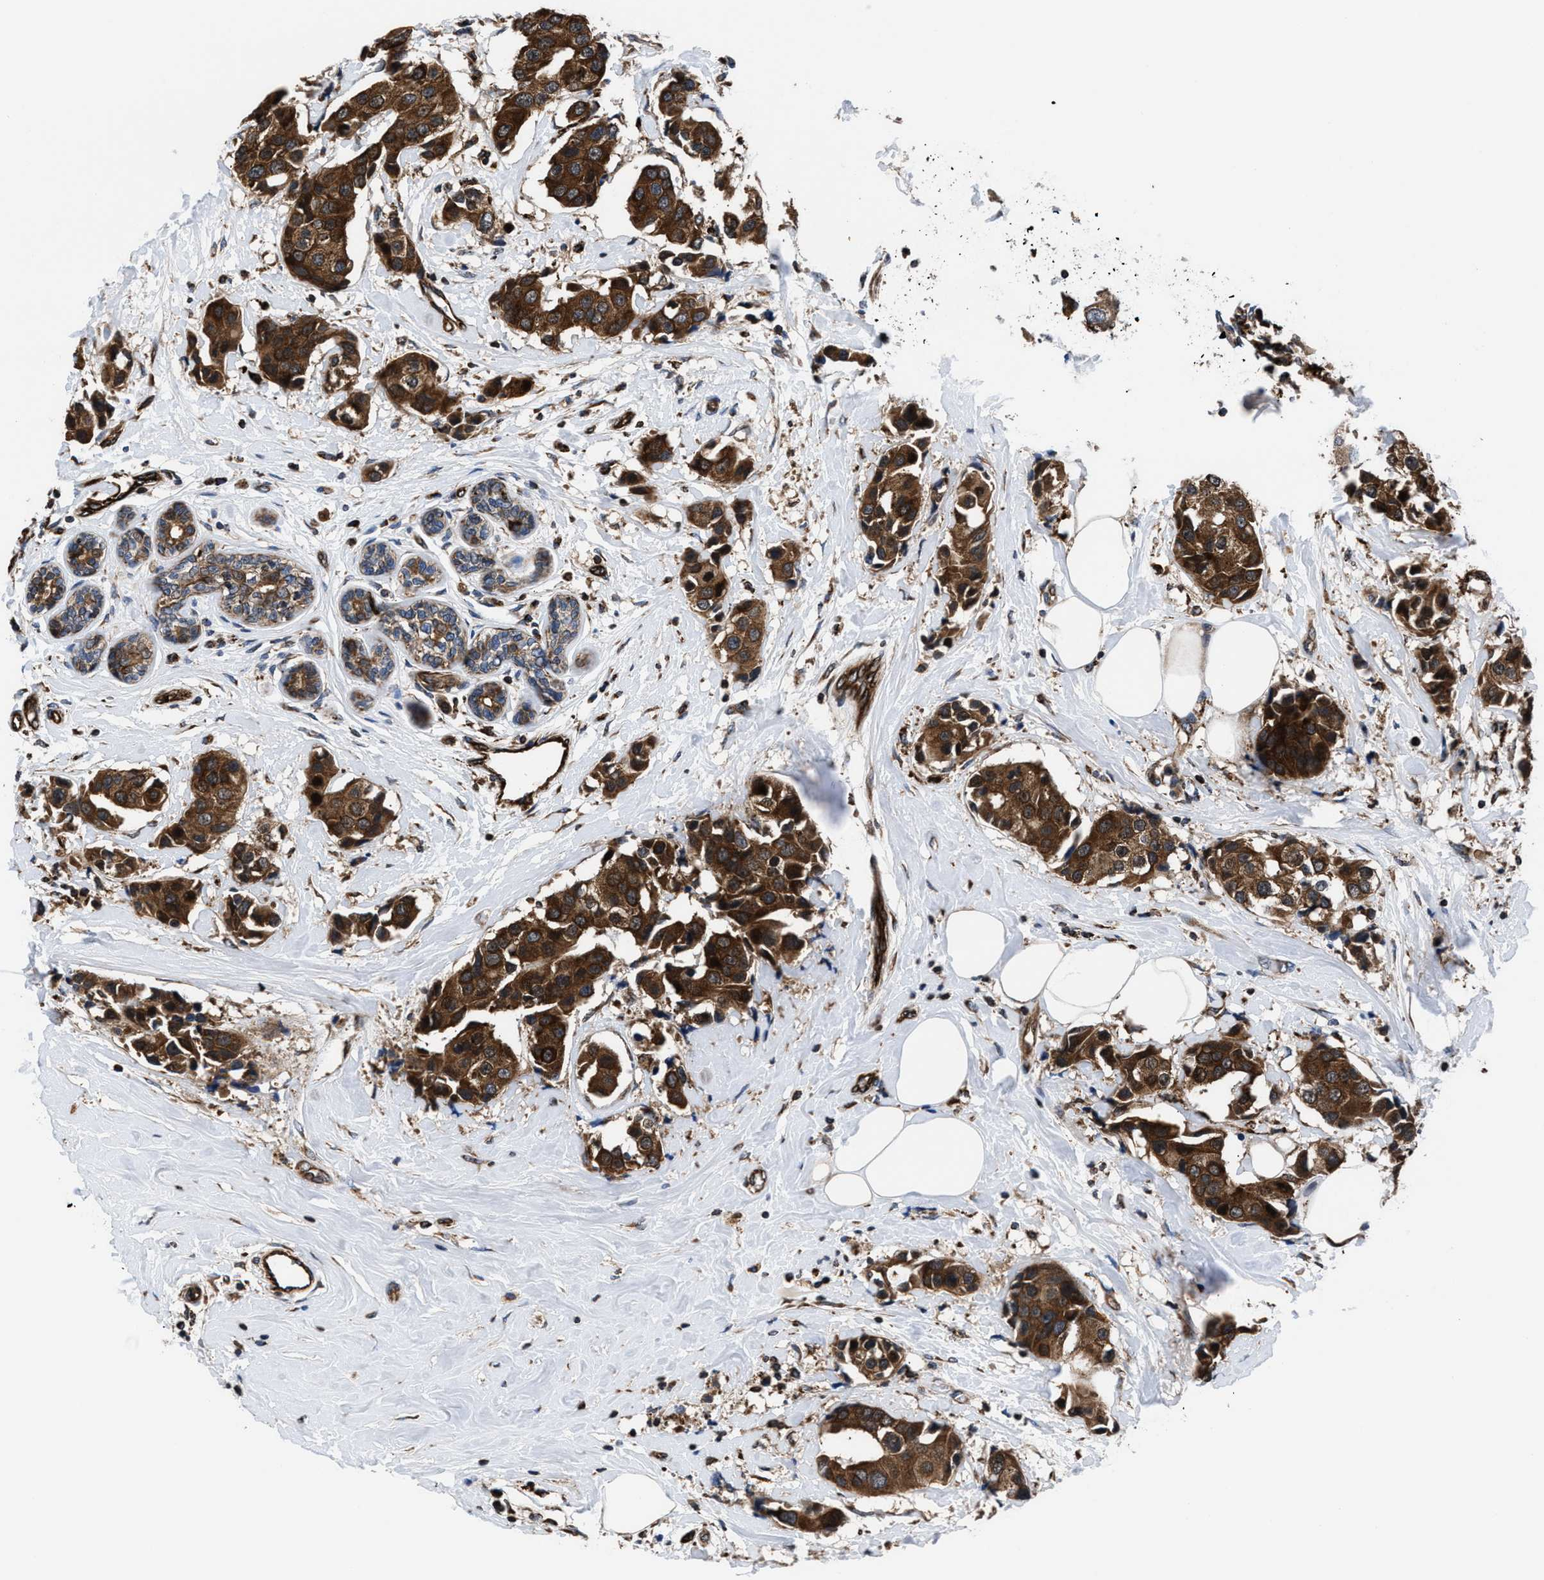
{"staining": {"intensity": "strong", "quantity": ">75%", "location": "cytoplasmic/membranous"}, "tissue": "breast cancer", "cell_type": "Tumor cells", "image_type": "cancer", "snomed": [{"axis": "morphology", "description": "Normal tissue, NOS"}, {"axis": "morphology", "description": "Duct carcinoma"}, {"axis": "topography", "description": "Breast"}], "caption": "A photomicrograph of intraductal carcinoma (breast) stained for a protein exhibits strong cytoplasmic/membranous brown staining in tumor cells.", "gene": "PRR15L", "patient": {"sex": "female", "age": 39}}